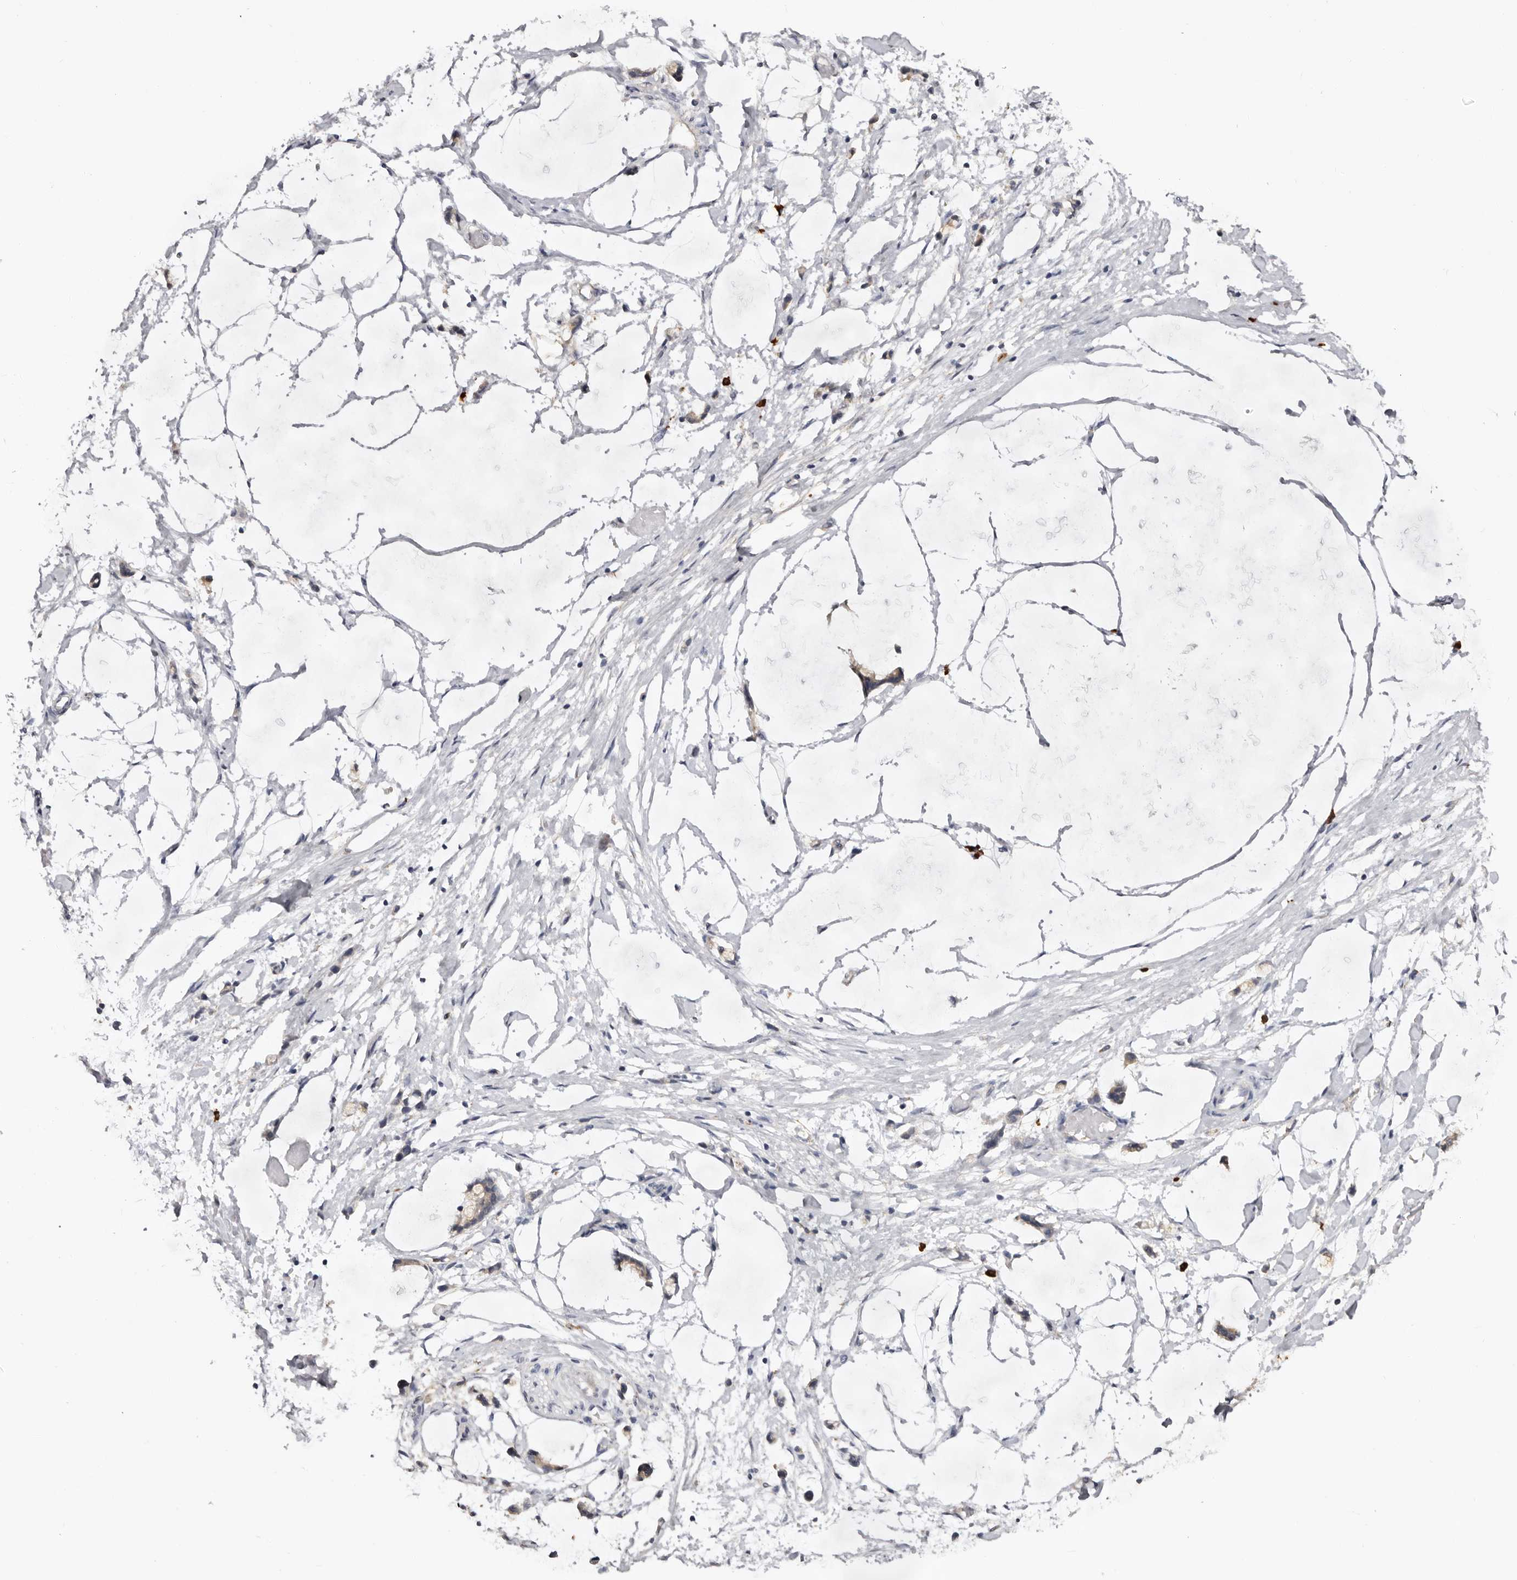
{"staining": {"intensity": "weak", "quantity": "25%-75%", "location": "cytoplasmic/membranous,nuclear"}, "tissue": "adipose tissue", "cell_type": "Adipocytes", "image_type": "normal", "snomed": [{"axis": "morphology", "description": "Normal tissue, NOS"}, {"axis": "morphology", "description": "Adenocarcinoma, NOS"}, {"axis": "topography", "description": "Smooth muscle"}, {"axis": "topography", "description": "Colon"}], "caption": "The immunohistochemical stain highlights weak cytoplasmic/membranous,nuclear positivity in adipocytes of unremarkable adipose tissue.", "gene": "DAP", "patient": {"sex": "male", "age": 14}}